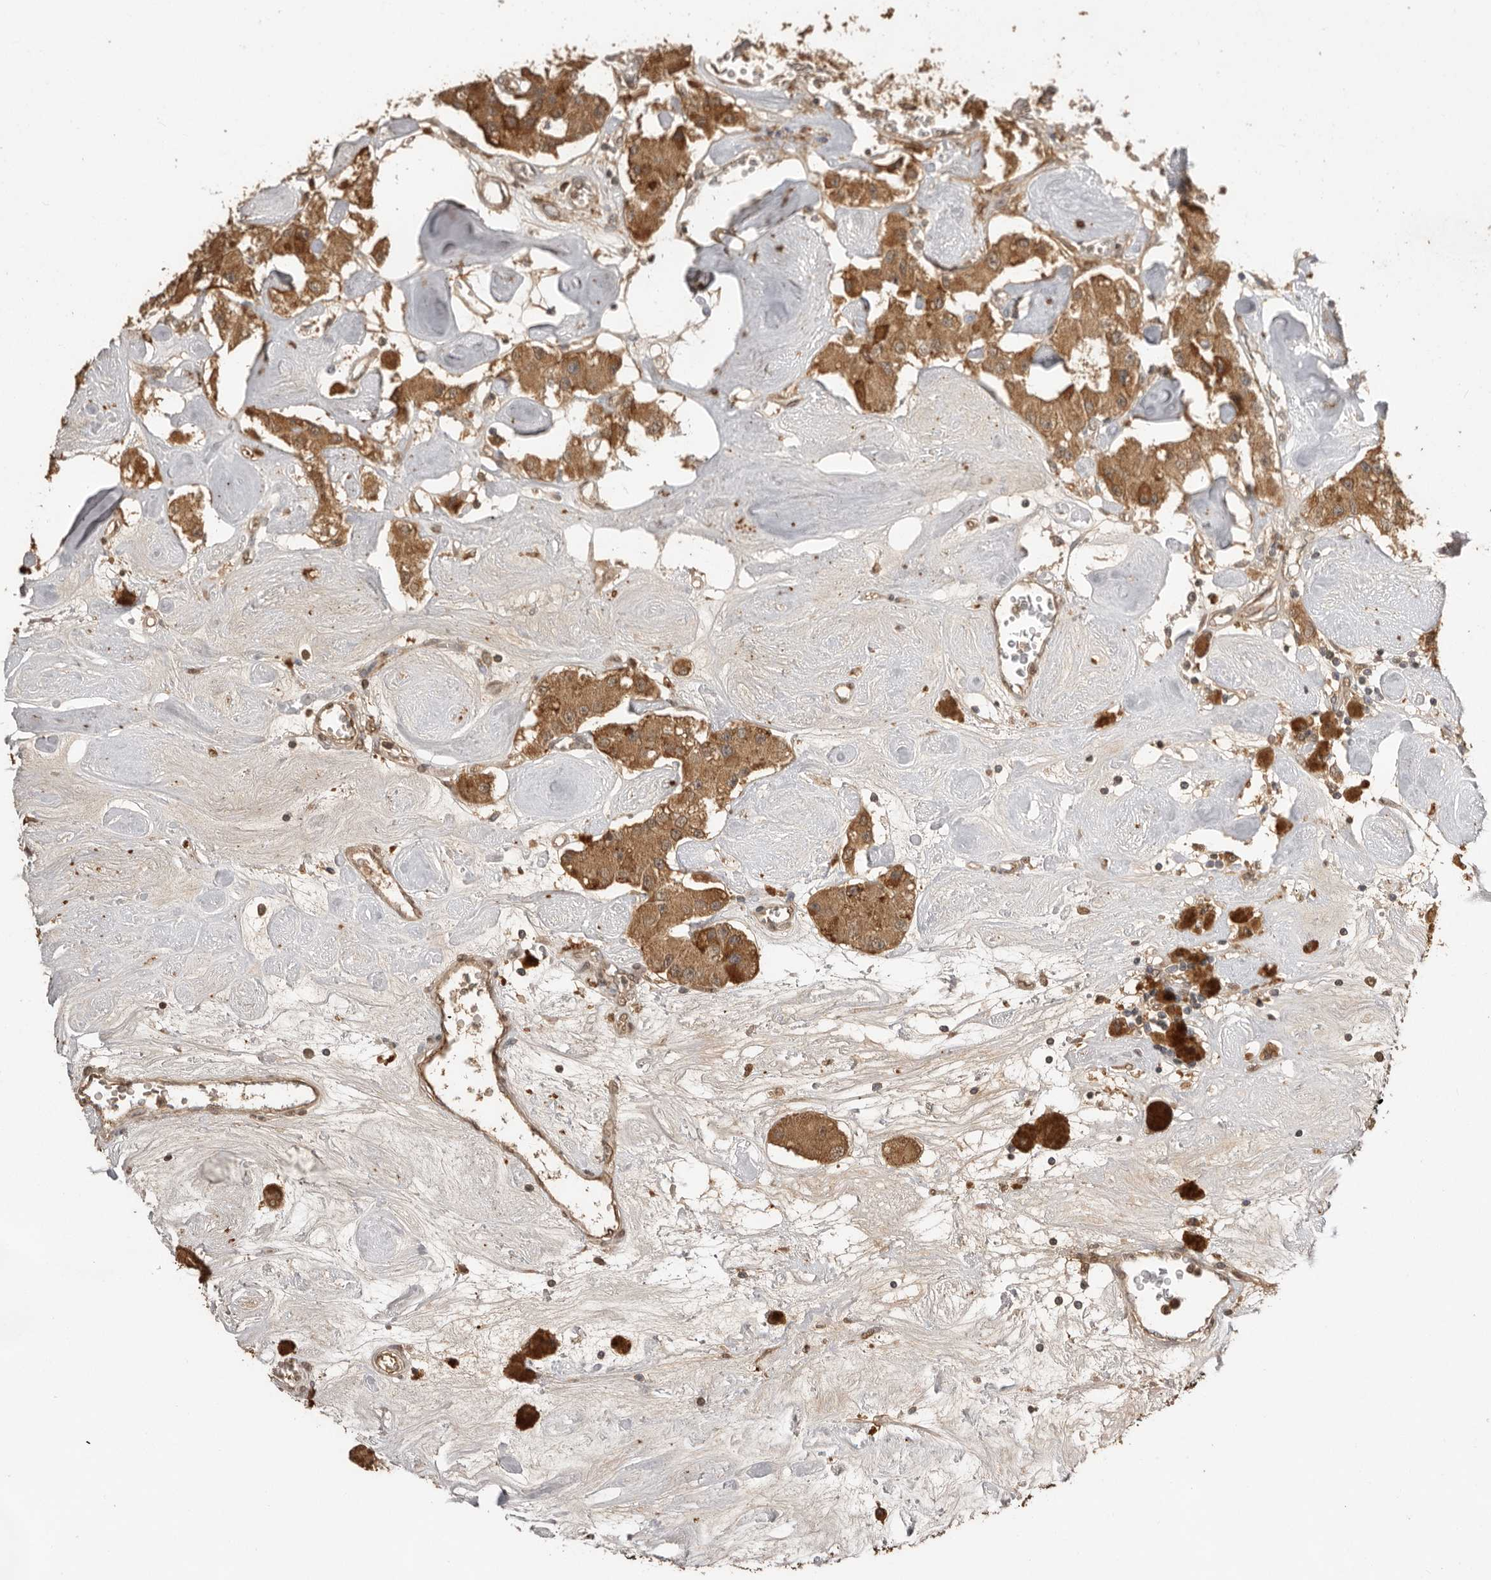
{"staining": {"intensity": "moderate", "quantity": ">75%", "location": "cytoplasmic/membranous"}, "tissue": "carcinoid", "cell_type": "Tumor cells", "image_type": "cancer", "snomed": [{"axis": "morphology", "description": "Carcinoid, malignant, NOS"}, {"axis": "topography", "description": "Pancreas"}], "caption": "Immunohistochemical staining of carcinoid shows medium levels of moderate cytoplasmic/membranous protein staining in about >75% of tumor cells.", "gene": "JAG2", "patient": {"sex": "male", "age": 41}}